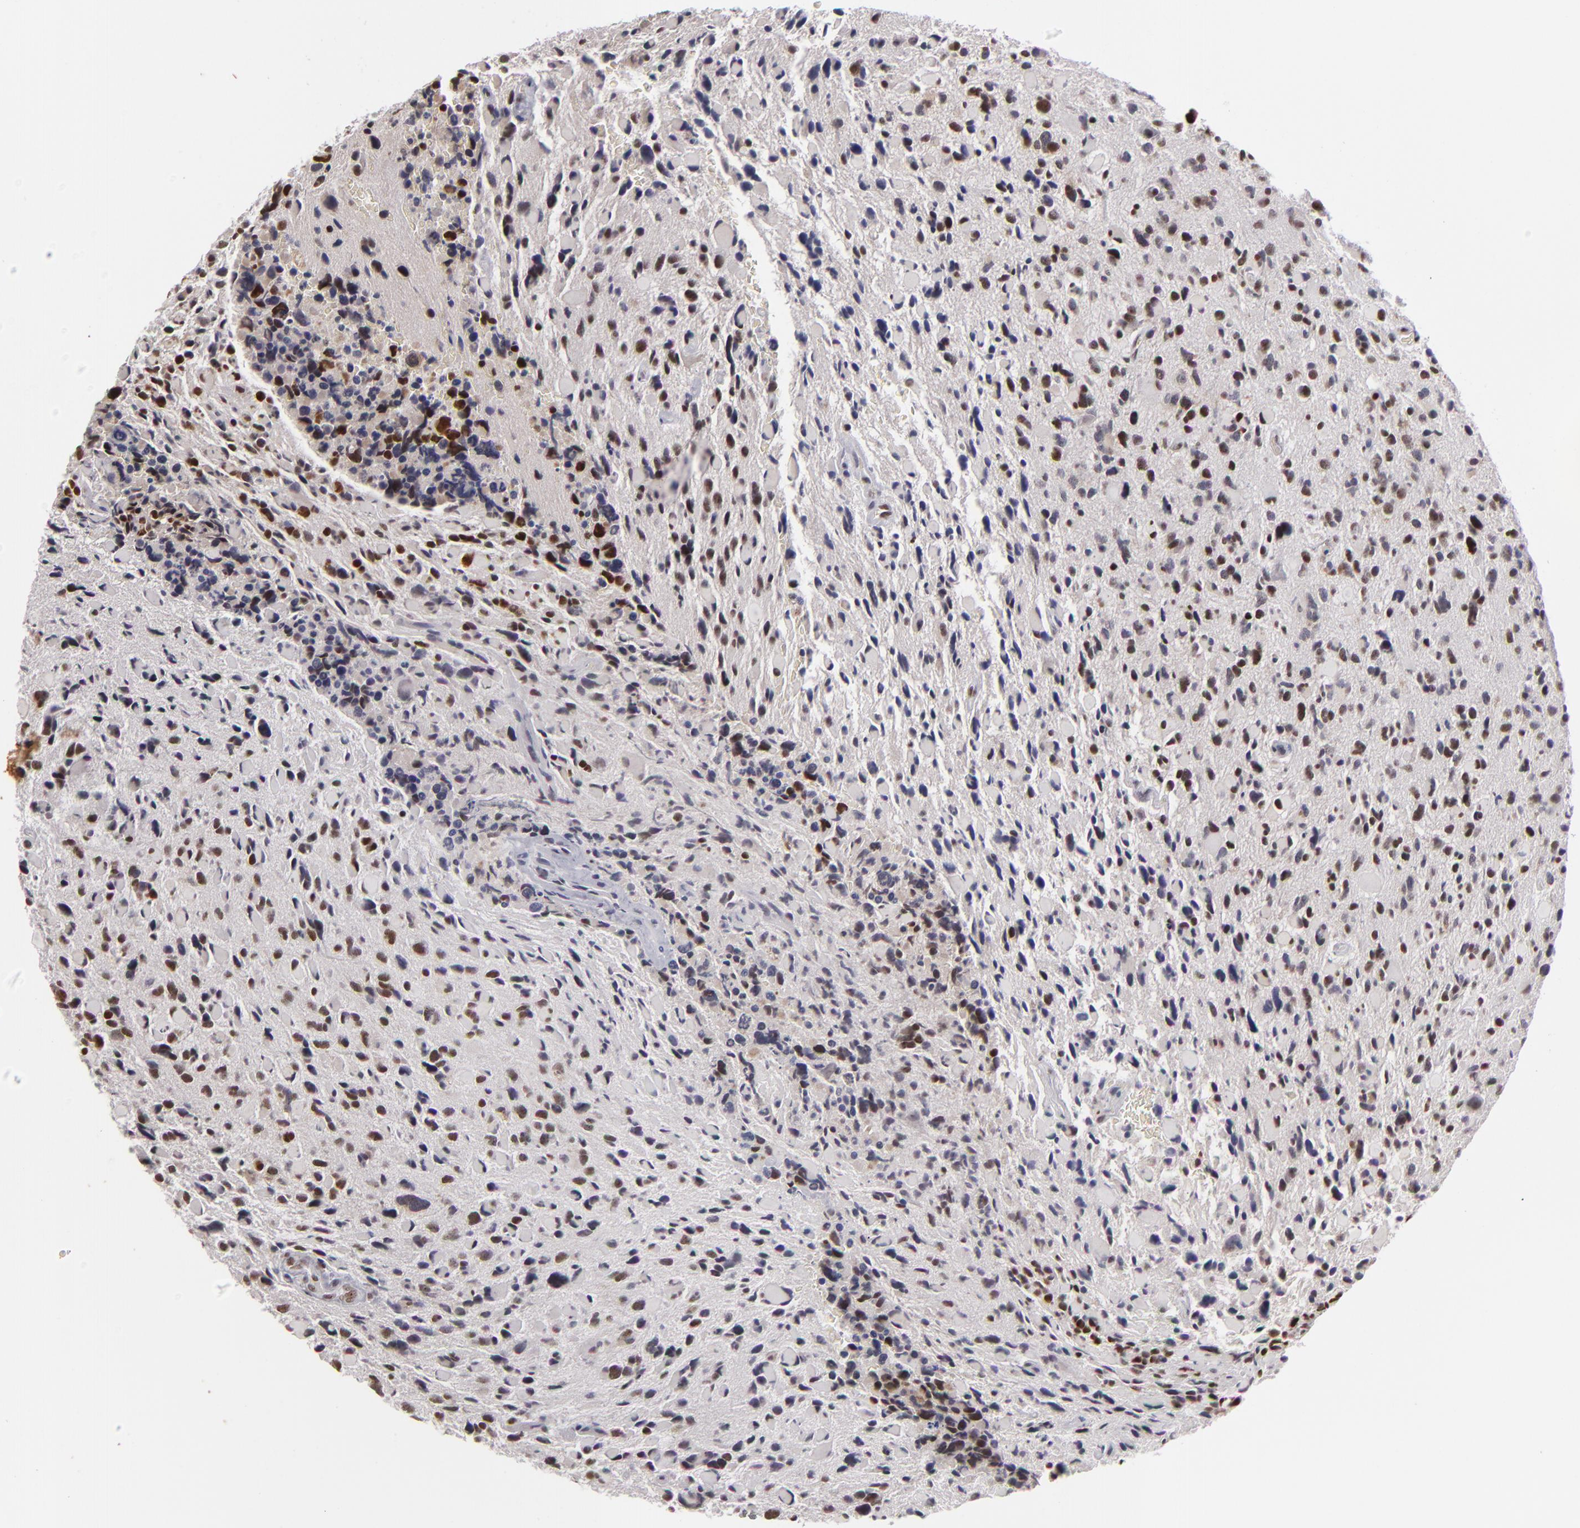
{"staining": {"intensity": "moderate", "quantity": ">75%", "location": "nuclear"}, "tissue": "glioma", "cell_type": "Tumor cells", "image_type": "cancer", "snomed": [{"axis": "morphology", "description": "Glioma, malignant, High grade"}, {"axis": "topography", "description": "Brain"}], "caption": "Glioma stained with immunohistochemistry (IHC) reveals moderate nuclear staining in about >75% of tumor cells.", "gene": "DAXX", "patient": {"sex": "female", "age": 37}}